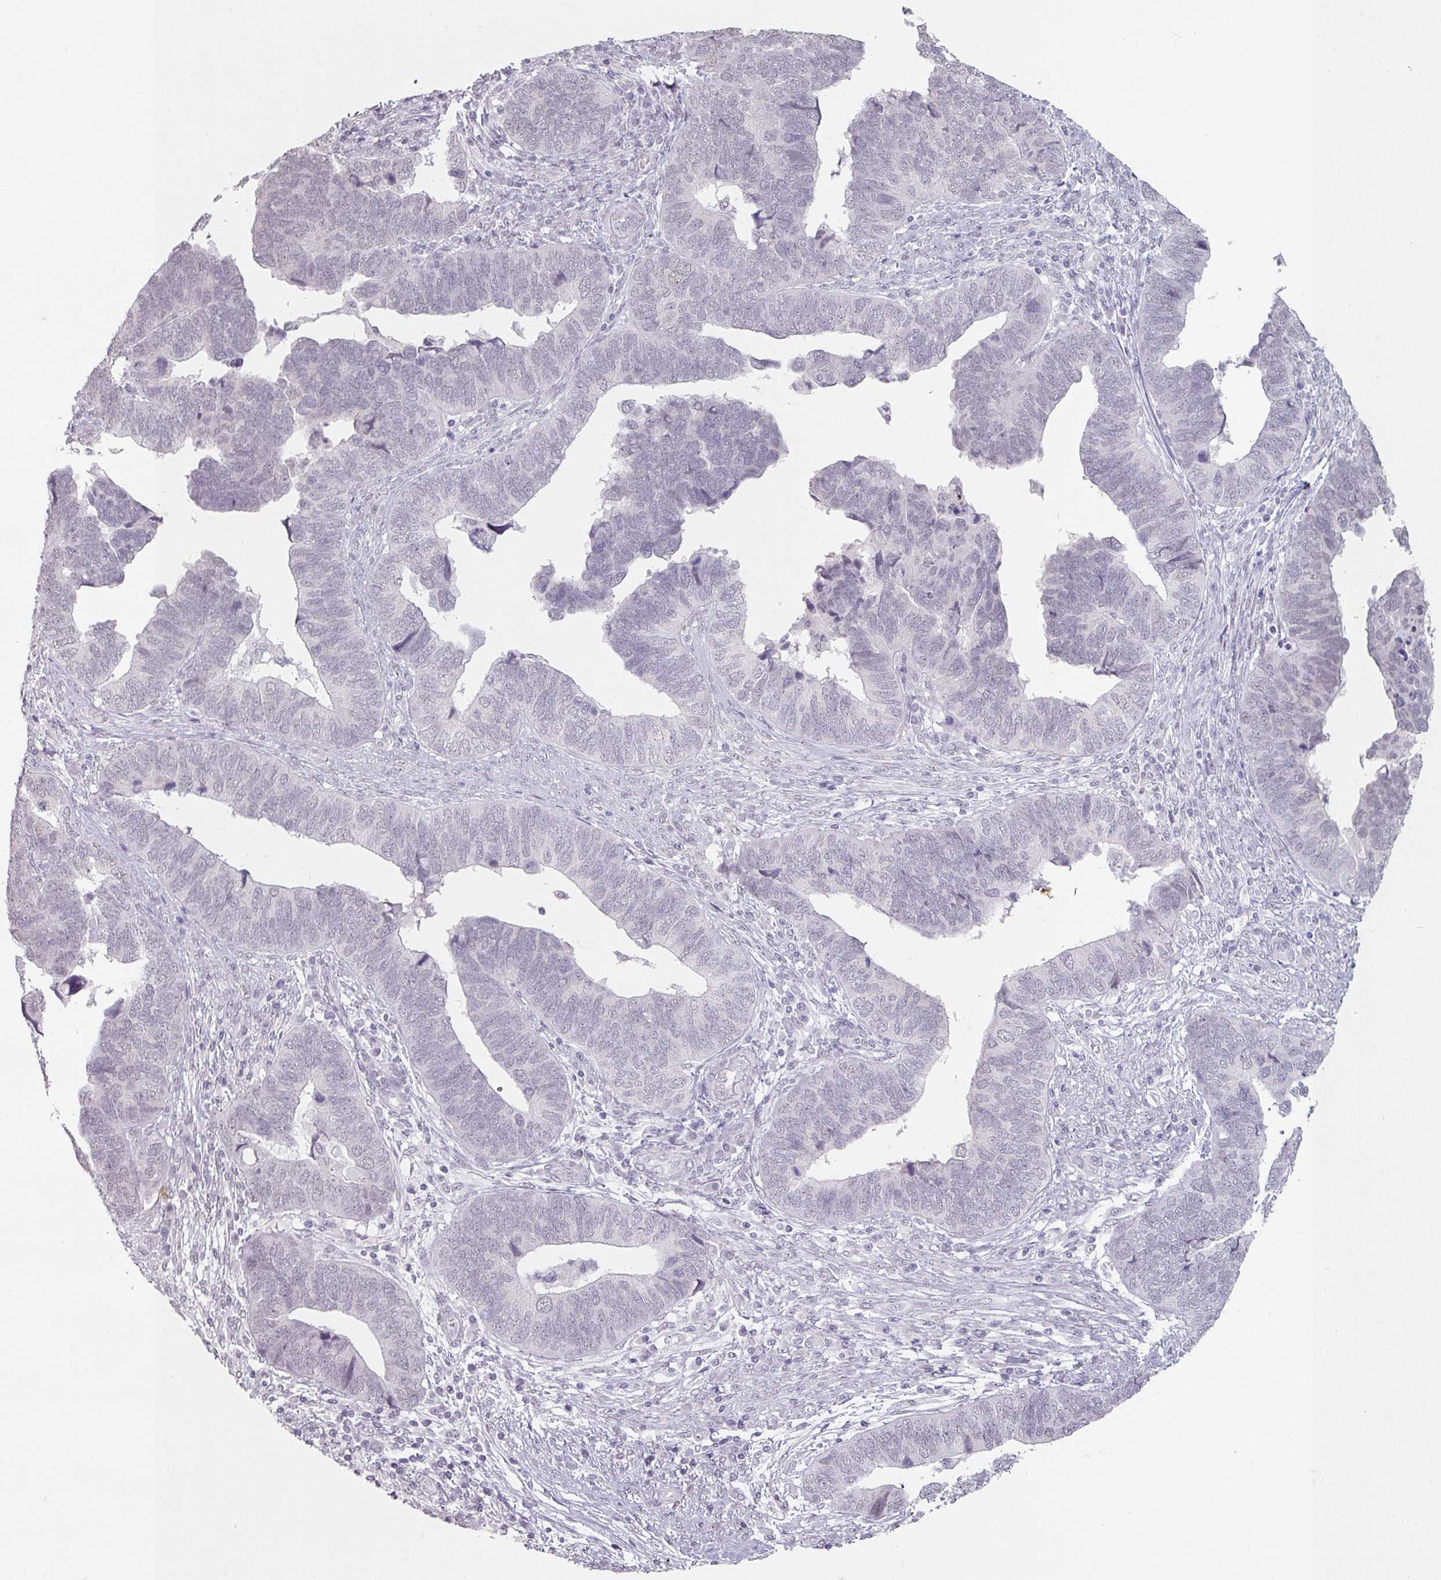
{"staining": {"intensity": "negative", "quantity": "none", "location": "none"}, "tissue": "endometrial cancer", "cell_type": "Tumor cells", "image_type": "cancer", "snomed": [{"axis": "morphology", "description": "Adenocarcinoma, NOS"}, {"axis": "topography", "description": "Endometrium"}], "caption": "IHC of human endometrial cancer displays no staining in tumor cells.", "gene": "SPRR1A", "patient": {"sex": "female", "age": 79}}